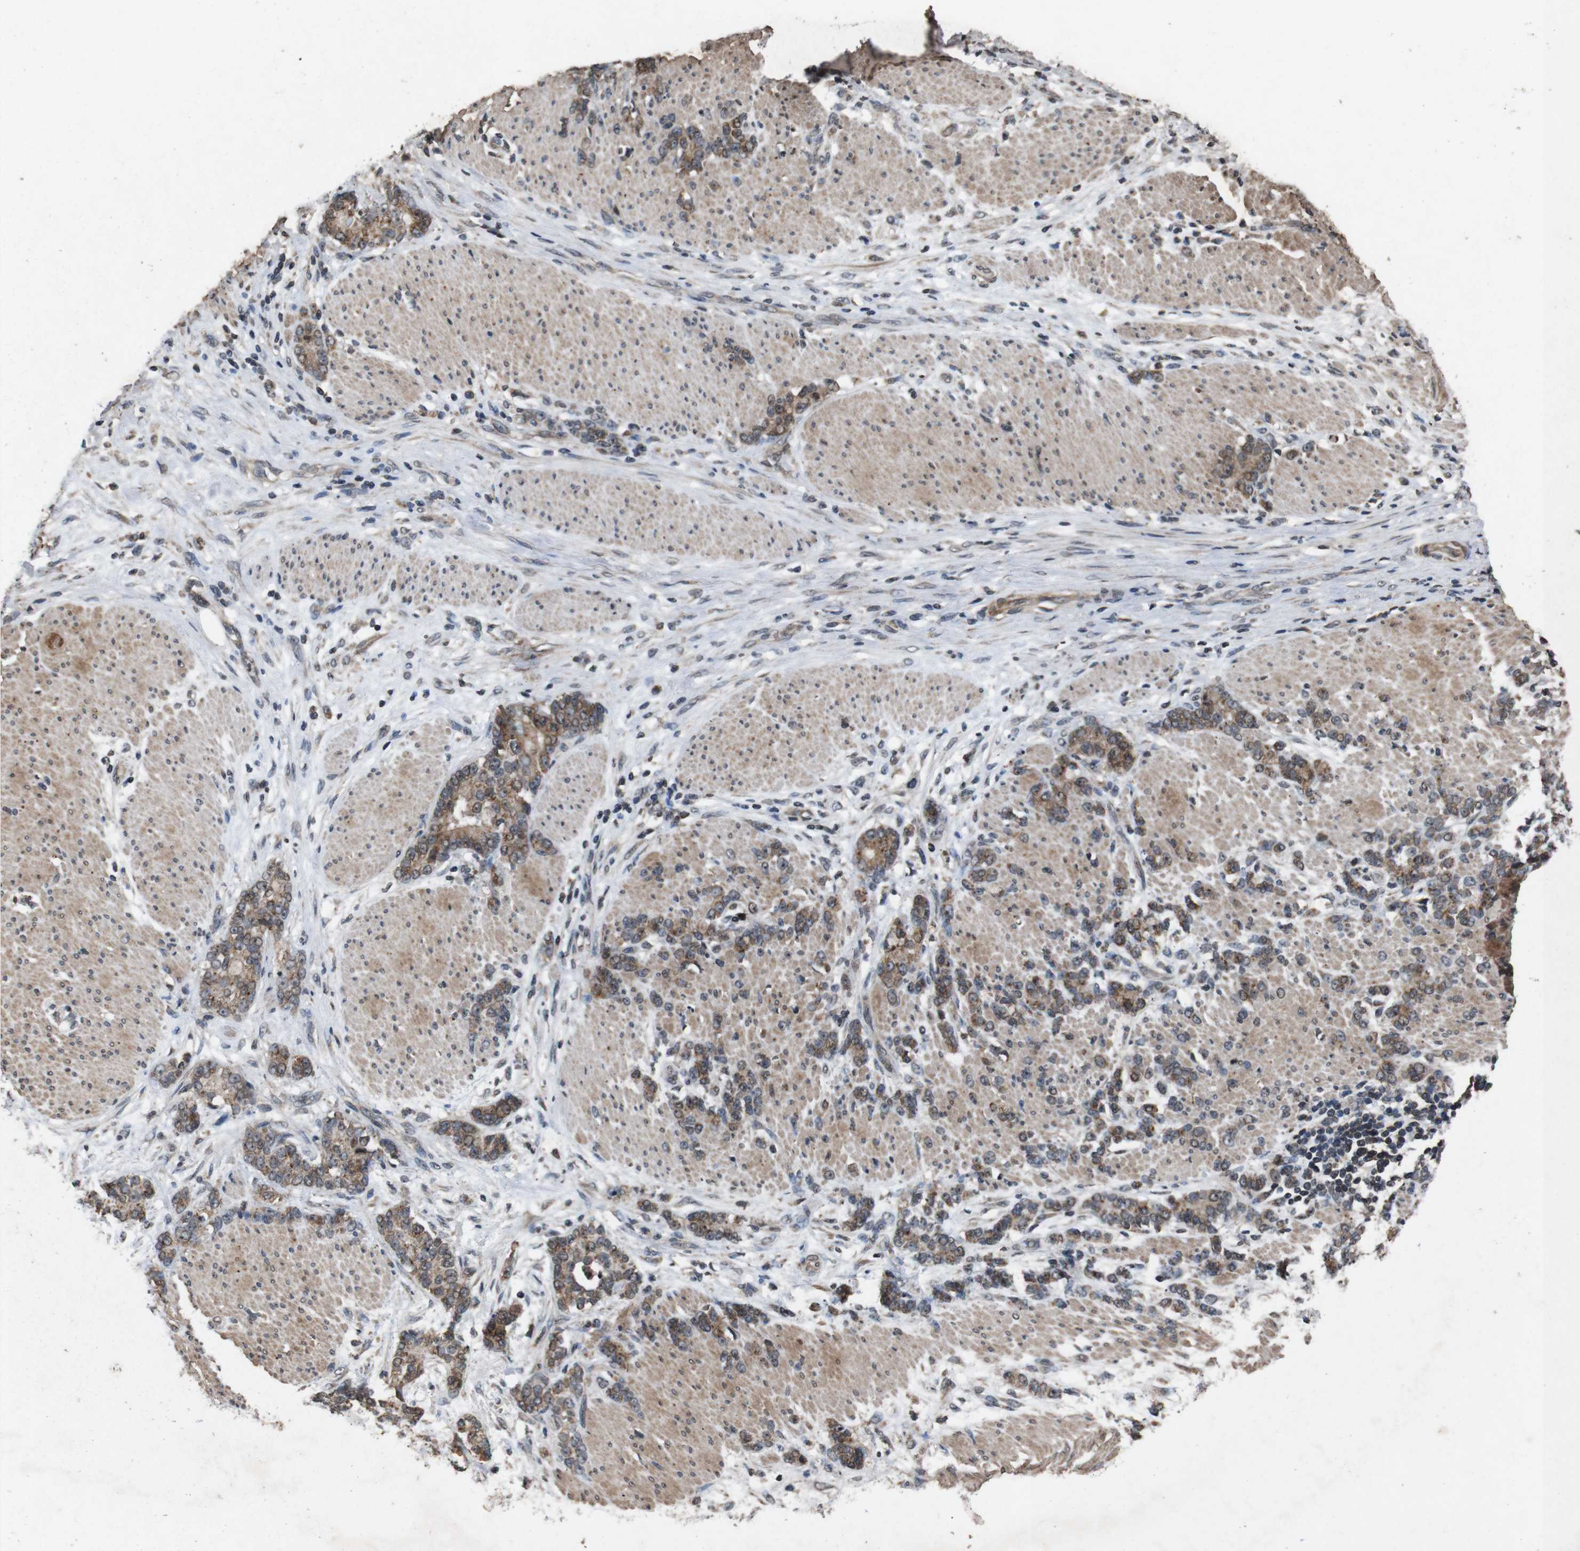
{"staining": {"intensity": "strong", "quantity": "25%-75%", "location": "cytoplasmic/membranous"}, "tissue": "stomach cancer", "cell_type": "Tumor cells", "image_type": "cancer", "snomed": [{"axis": "morphology", "description": "Adenocarcinoma, NOS"}, {"axis": "topography", "description": "Stomach, lower"}], "caption": "Immunohistochemical staining of stomach cancer (adenocarcinoma) reveals strong cytoplasmic/membranous protein staining in approximately 25%-75% of tumor cells.", "gene": "SORL1", "patient": {"sex": "male", "age": 88}}